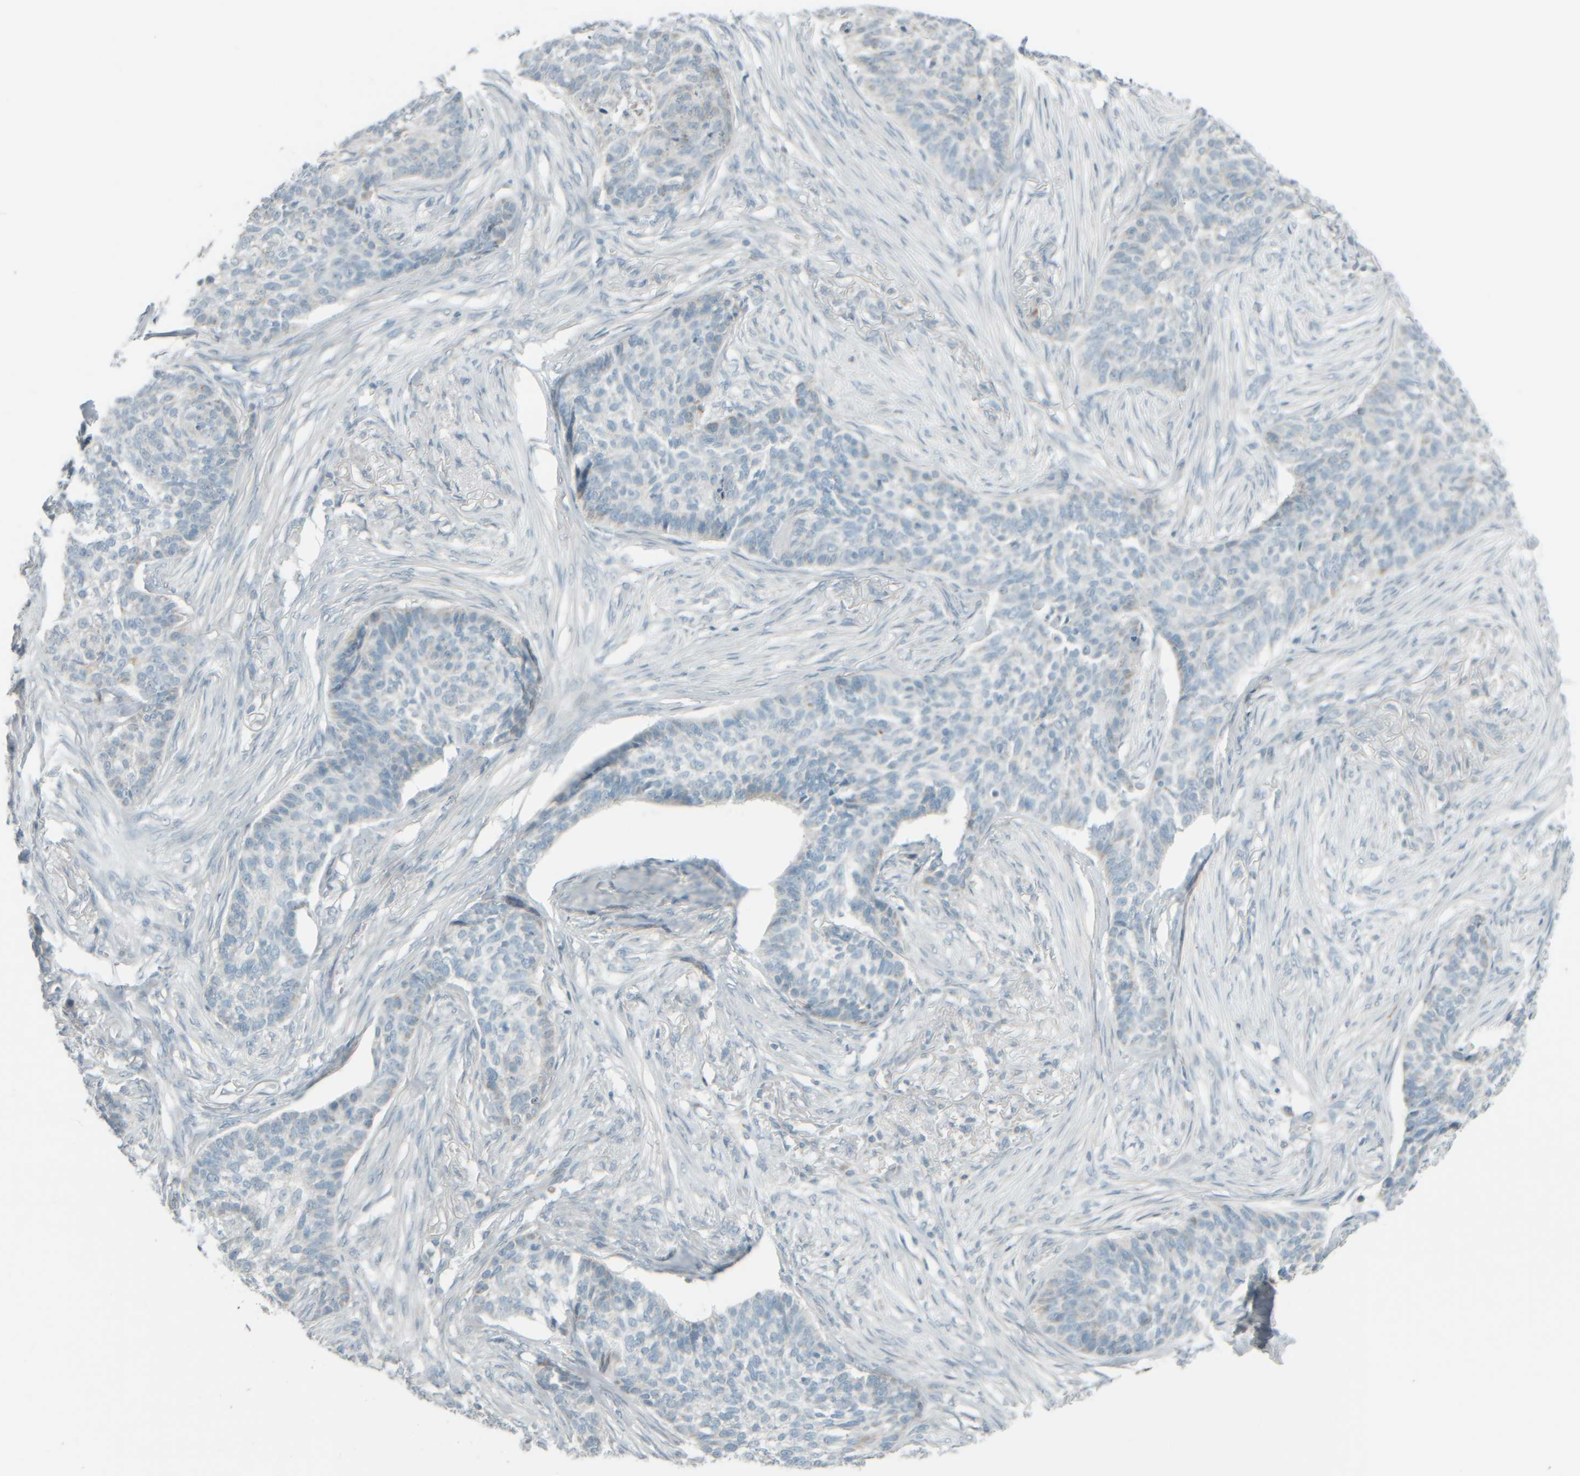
{"staining": {"intensity": "negative", "quantity": "none", "location": "none"}, "tissue": "skin cancer", "cell_type": "Tumor cells", "image_type": "cancer", "snomed": [{"axis": "morphology", "description": "Basal cell carcinoma"}, {"axis": "topography", "description": "Skin"}], "caption": "Micrograph shows no protein expression in tumor cells of skin cancer (basal cell carcinoma) tissue. (Stains: DAB (3,3'-diaminobenzidine) IHC with hematoxylin counter stain, Microscopy: brightfield microscopy at high magnification).", "gene": "PTGES3L-AARSD1", "patient": {"sex": "male", "age": 85}}